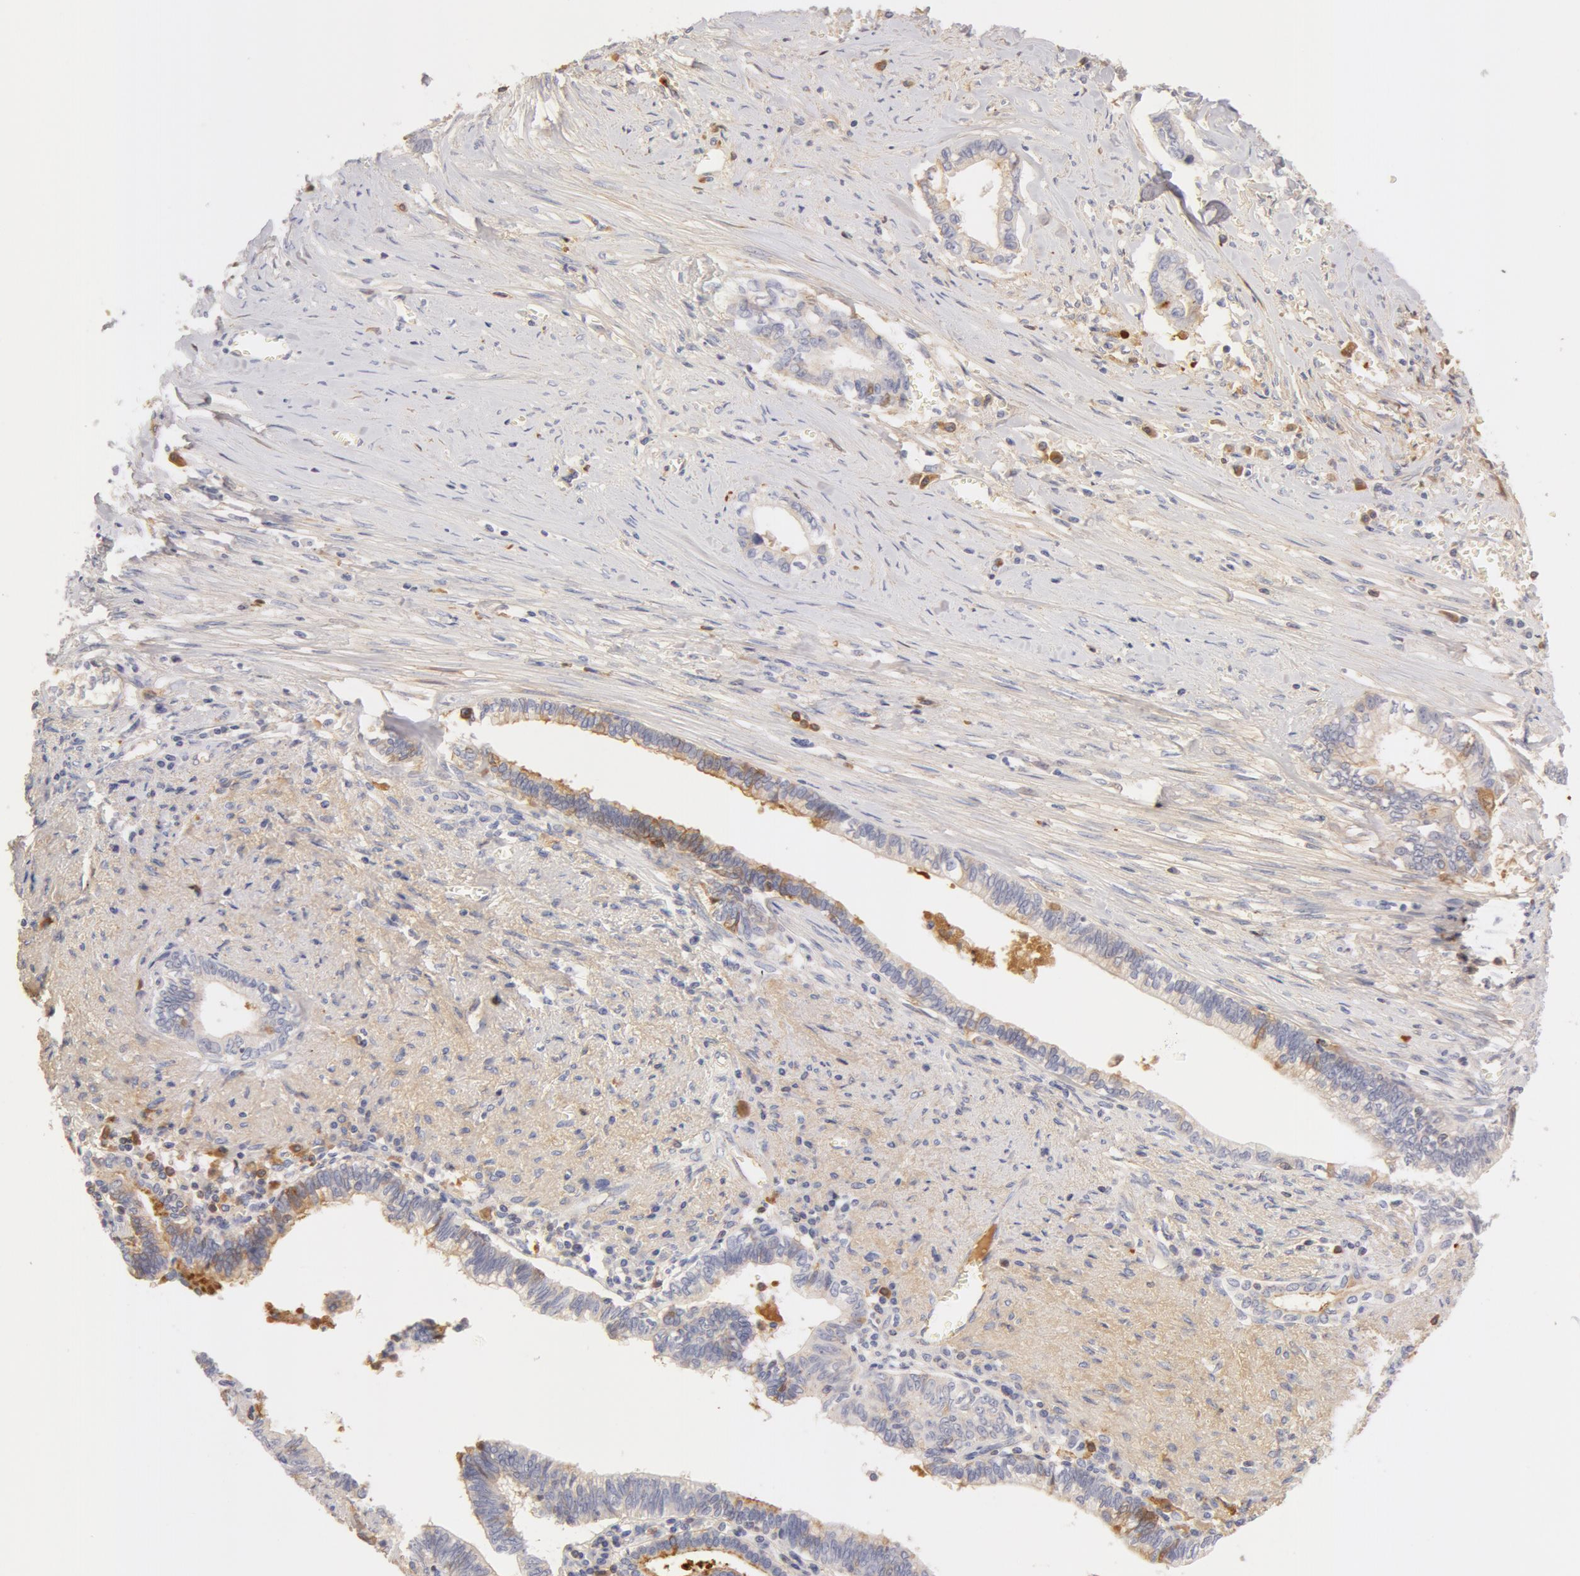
{"staining": {"intensity": "weak", "quantity": "25%-75%", "location": "cytoplasmic/membranous"}, "tissue": "liver cancer", "cell_type": "Tumor cells", "image_type": "cancer", "snomed": [{"axis": "morphology", "description": "Cholangiocarcinoma"}, {"axis": "topography", "description": "Liver"}], "caption": "This histopathology image displays IHC staining of human cholangiocarcinoma (liver), with low weak cytoplasmic/membranous expression in about 25%-75% of tumor cells.", "gene": "GC", "patient": {"sex": "male", "age": 57}}